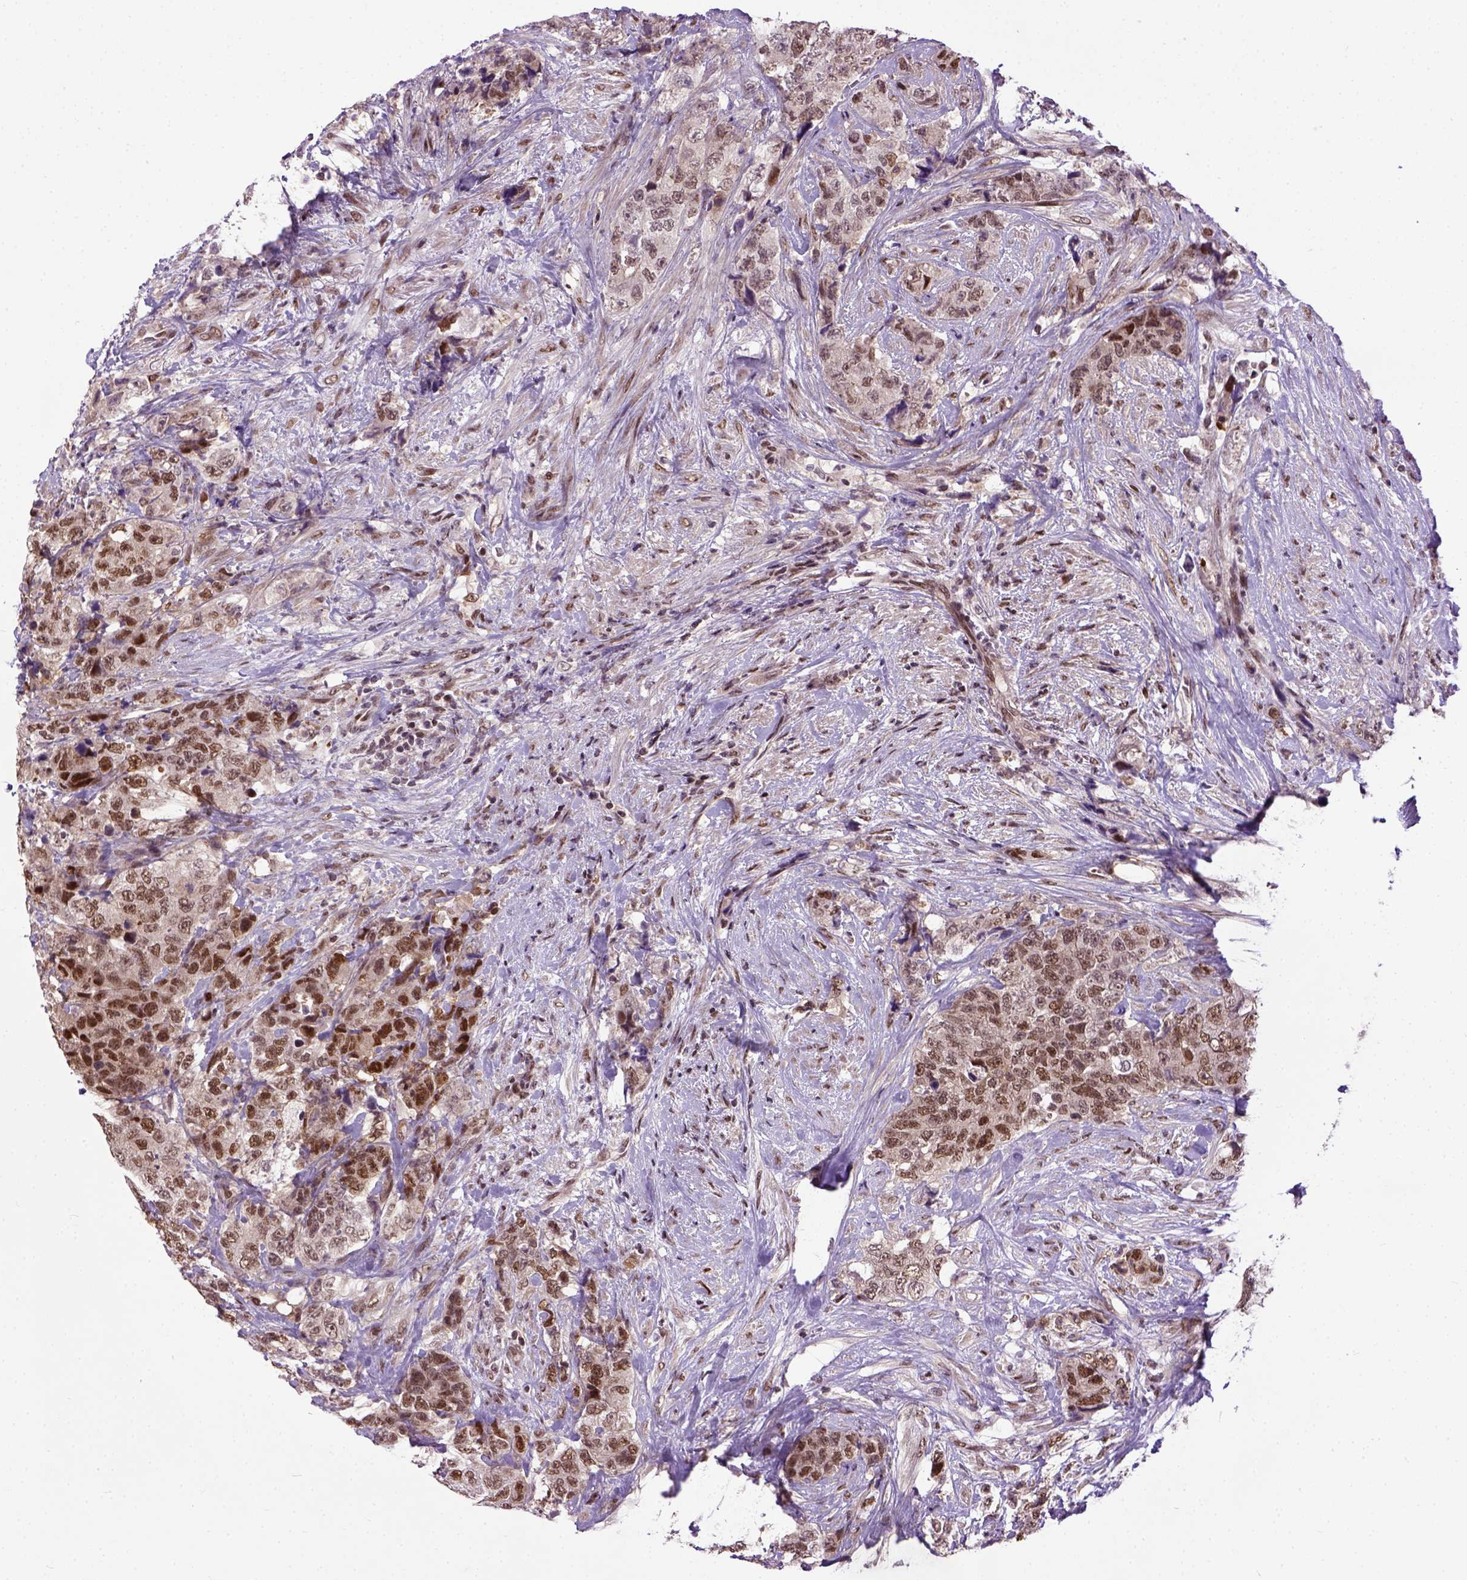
{"staining": {"intensity": "moderate", "quantity": ">75%", "location": "nuclear"}, "tissue": "urothelial cancer", "cell_type": "Tumor cells", "image_type": "cancer", "snomed": [{"axis": "morphology", "description": "Urothelial carcinoma, High grade"}, {"axis": "topography", "description": "Urinary bladder"}], "caption": "This micrograph exhibits immunohistochemistry (IHC) staining of human urothelial carcinoma (high-grade), with medium moderate nuclear staining in approximately >75% of tumor cells.", "gene": "UBA3", "patient": {"sex": "female", "age": 78}}